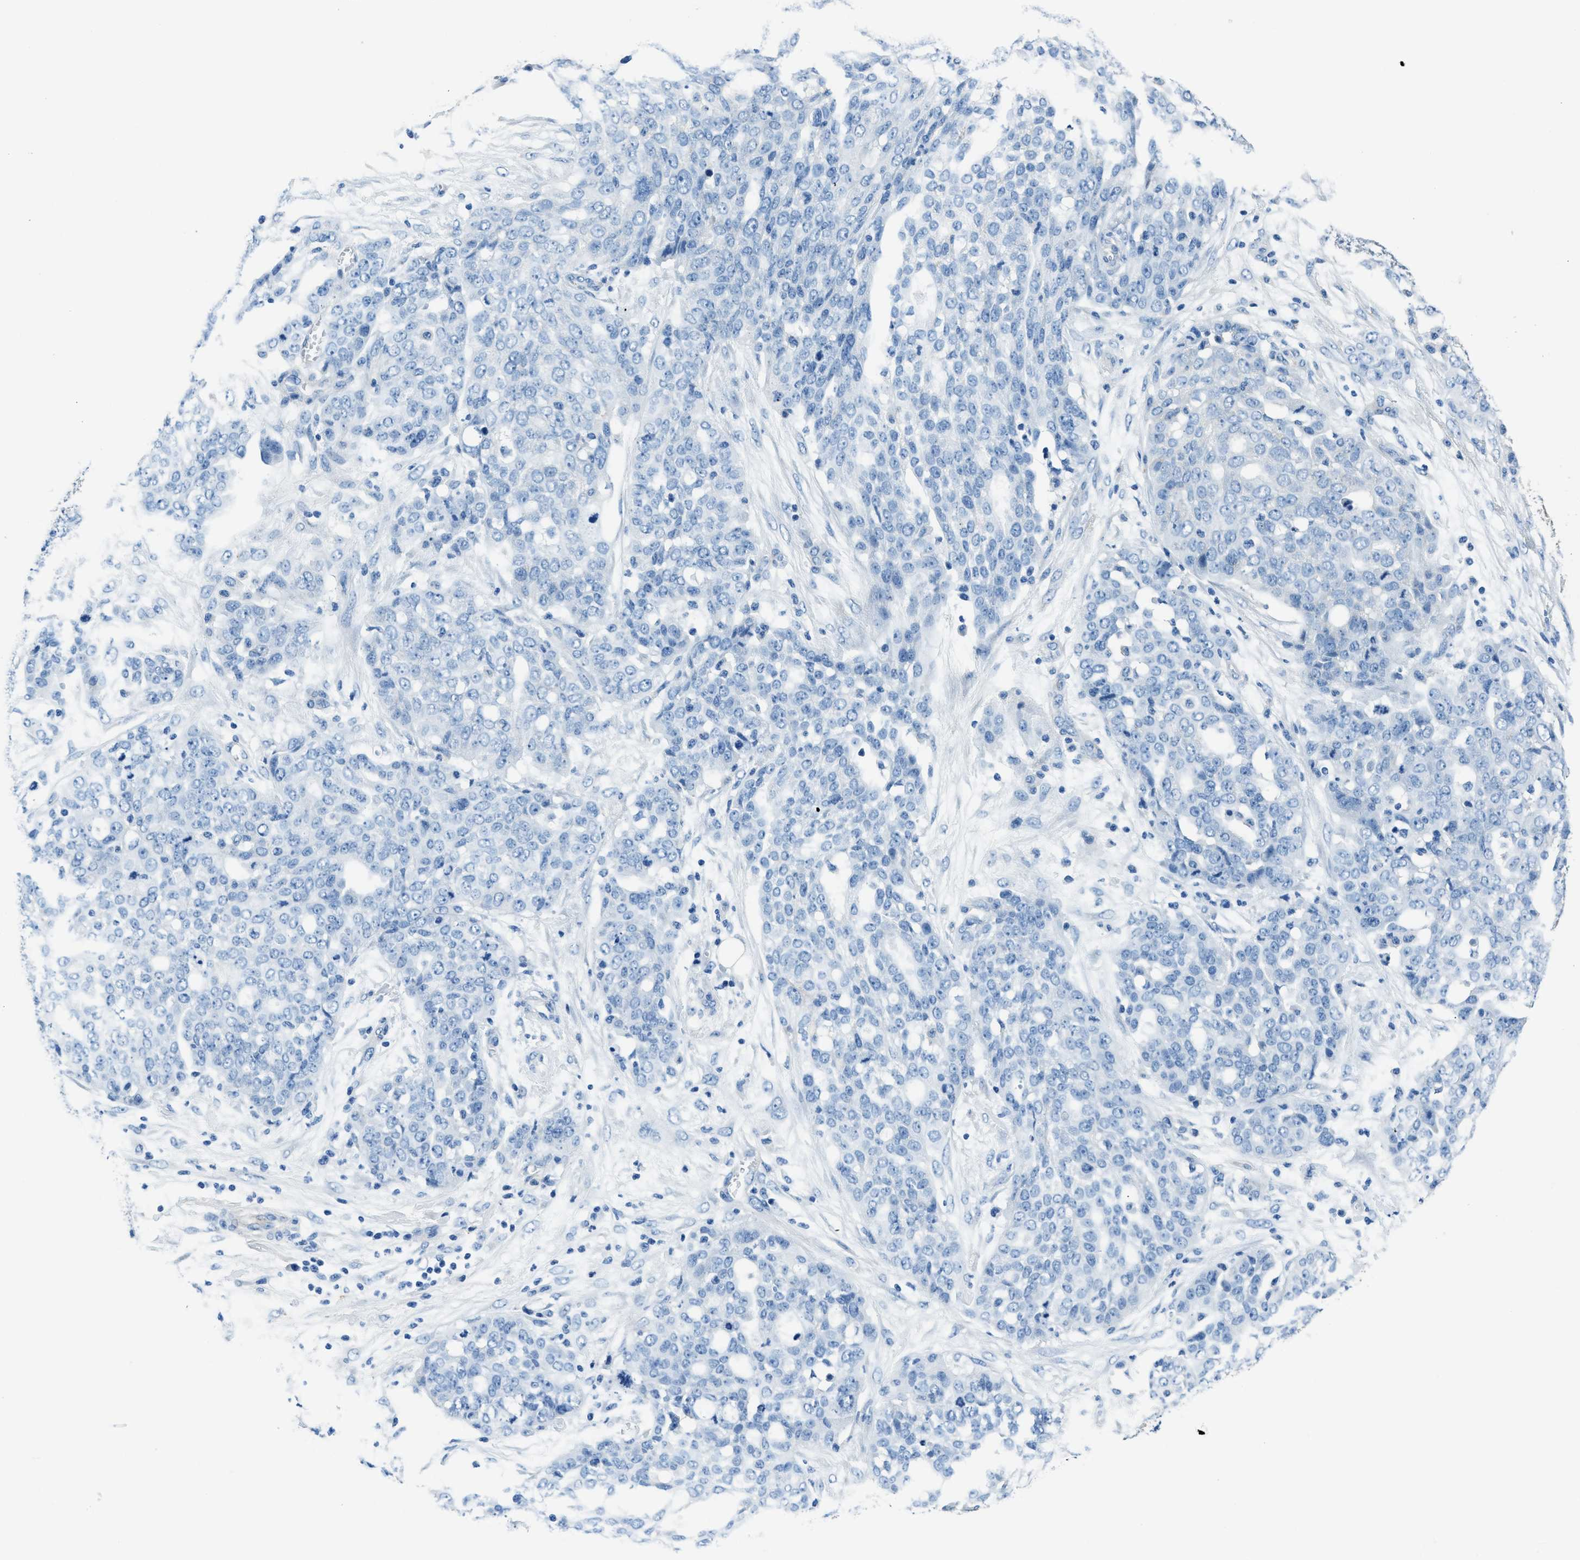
{"staining": {"intensity": "negative", "quantity": "none", "location": "none"}, "tissue": "ovarian cancer", "cell_type": "Tumor cells", "image_type": "cancer", "snomed": [{"axis": "morphology", "description": "Cystadenocarcinoma, serous, NOS"}, {"axis": "topography", "description": "Soft tissue"}, {"axis": "topography", "description": "Ovary"}], "caption": "Tumor cells show no significant positivity in ovarian serous cystadenocarcinoma.", "gene": "TMEM186", "patient": {"sex": "female", "age": 57}}